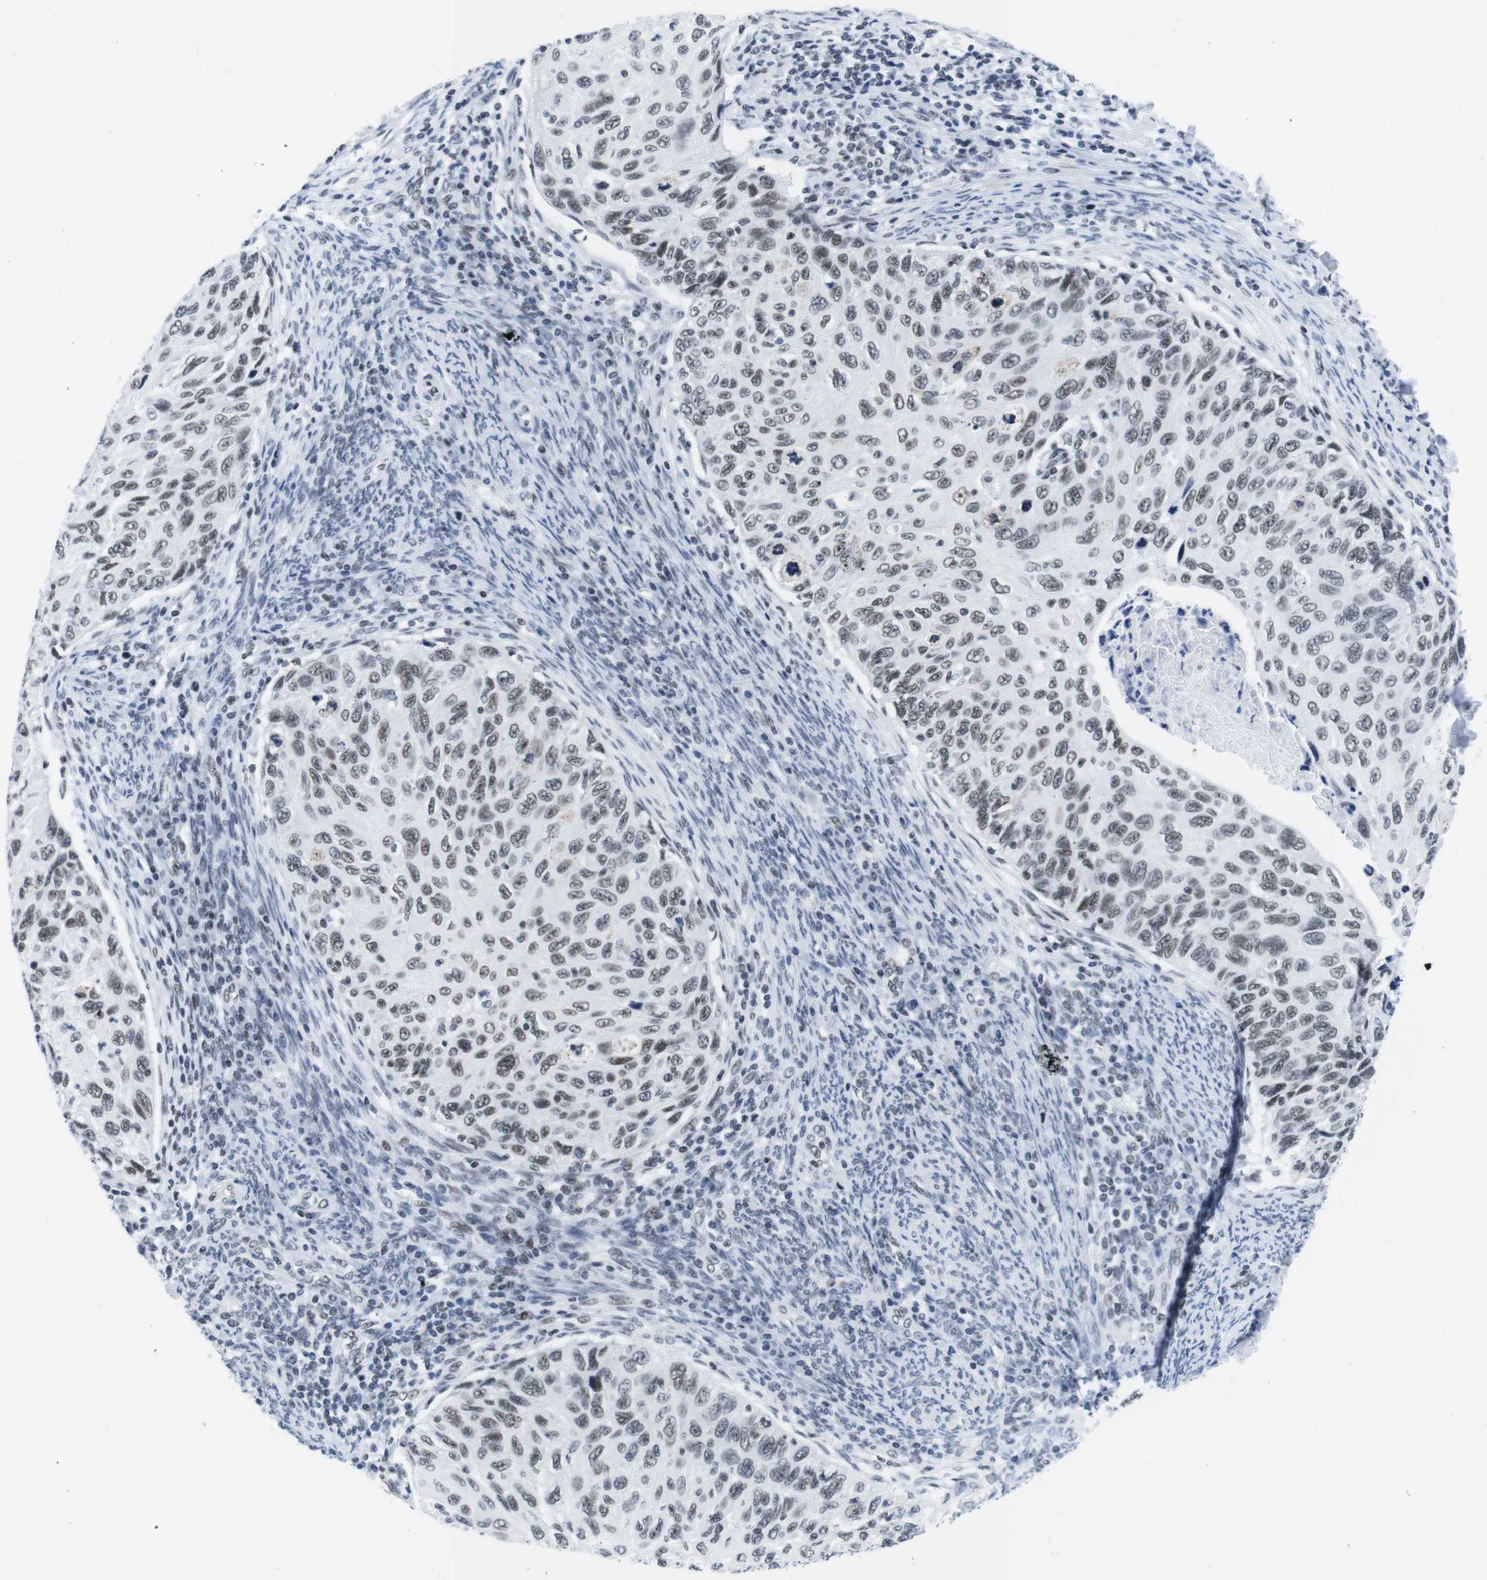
{"staining": {"intensity": "moderate", "quantity": ">75%", "location": "nuclear"}, "tissue": "cervical cancer", "cell_type": "Tumor cells", "image_type": "cancer", "snomed": [{"axis": "morphology", "description": "Squamous cell carcinoma, NOS"}, {"axis": "topography", "description": "Cervix"}], "caption": "This micrograph displays IHC staining of cervical cancer (squamous cell carcinoma), with medium moderate nuclear positivity in about >75% of tumor cells.", "gene": "IFI16", "patient": {"sex": "female", "age": 70}}